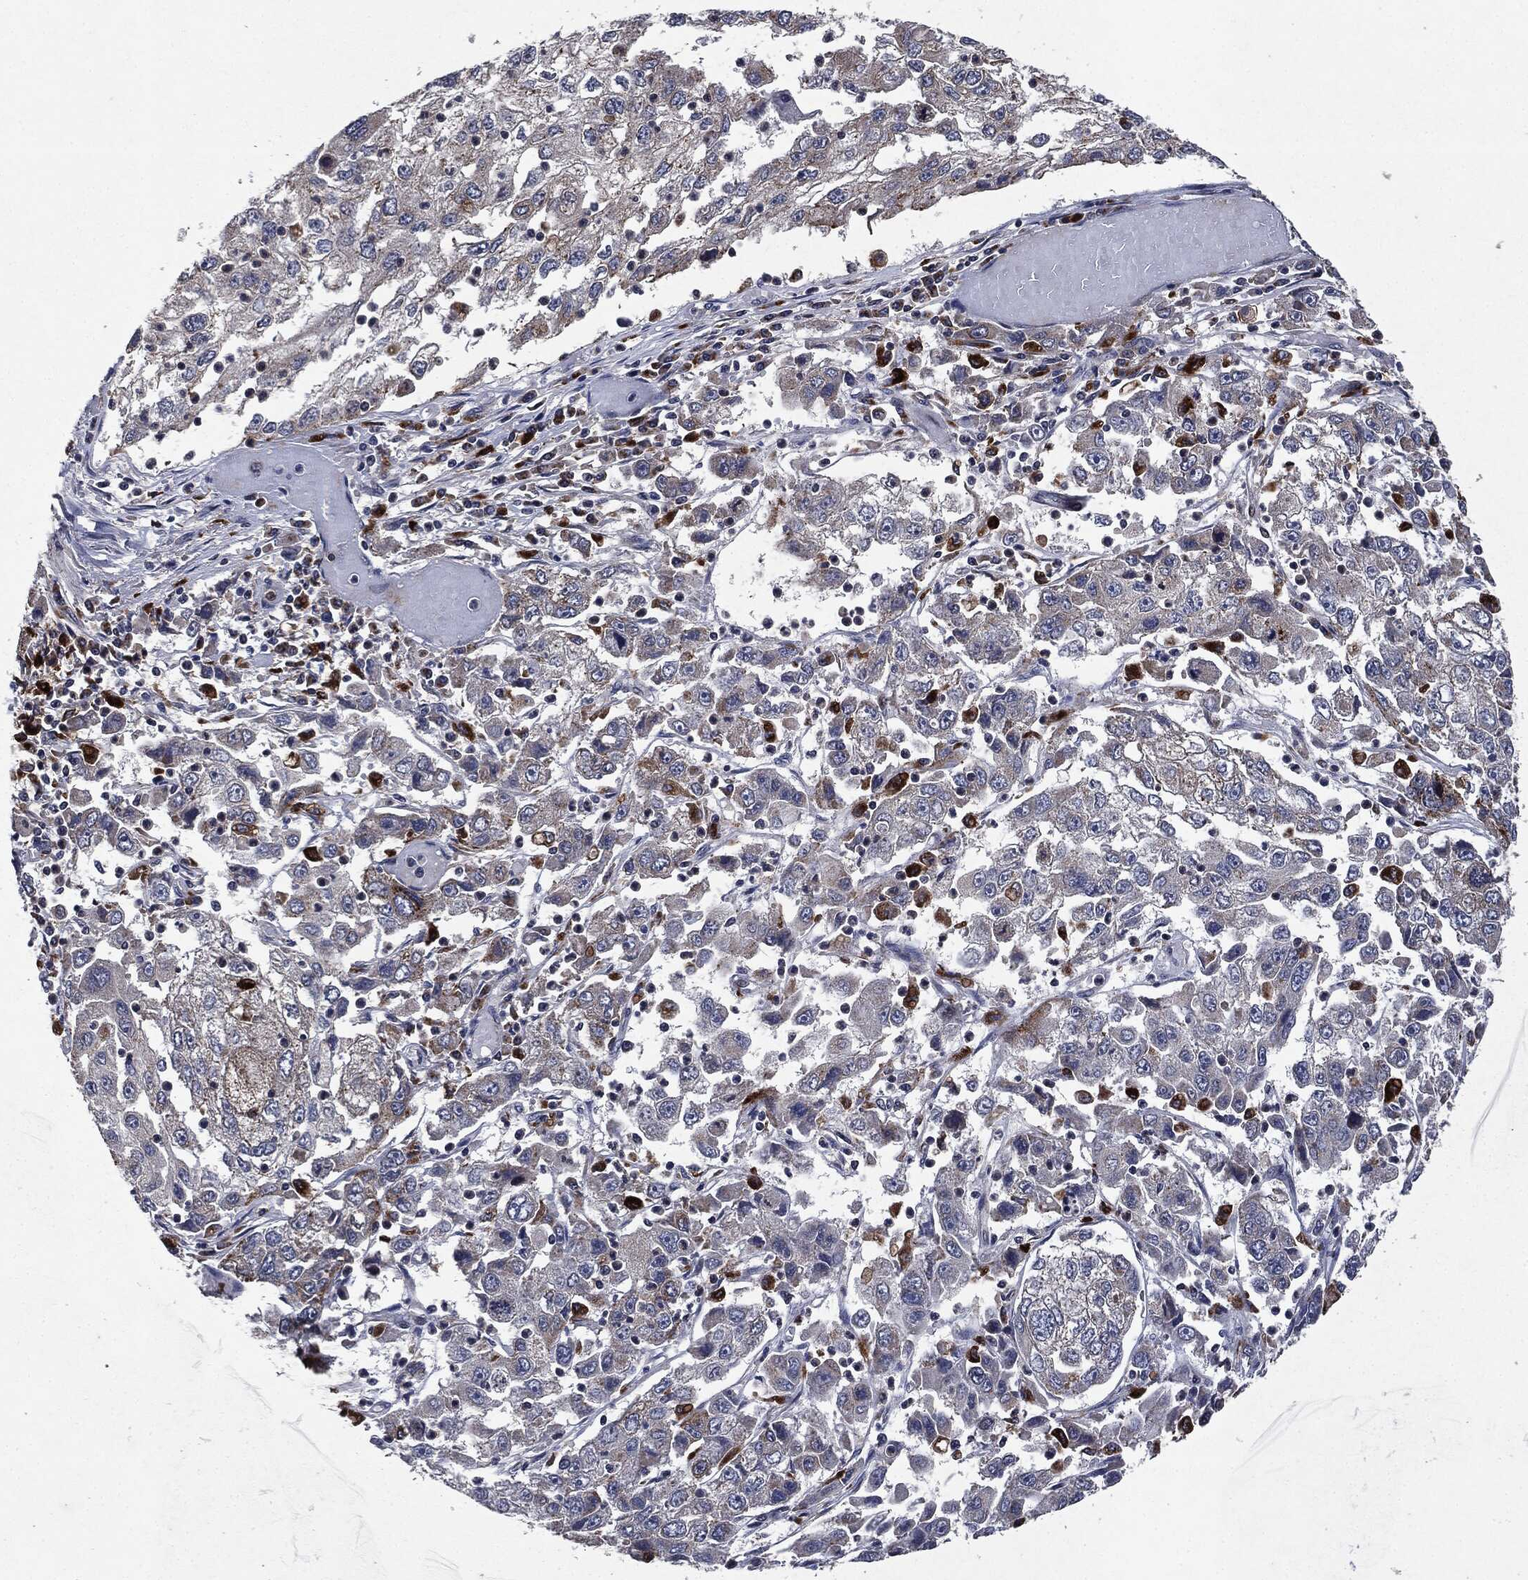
{"staining": {"intensity": "negative", "quantity": "none", "location": "none"}, "tissue": "cervical cancer", "cell_type": "Tumor cells", "image_type": "cancer", "snomed": [{"axis": "morphology", "description": "Squamous cell carcinoma, NOS"}, {"axis": "topography", "description": "Cervix"}], "caption": "This photomicrograph is of cervical cancer stained with immunohistochemistry (IHC) to label a protein in brown with the nuclei are counter-stained blue. There is no positivity in tumor cells. Nuclei are stained in blue.", "gene": "SLC31A2", "patient": {"sex": "female", "age": 36}}